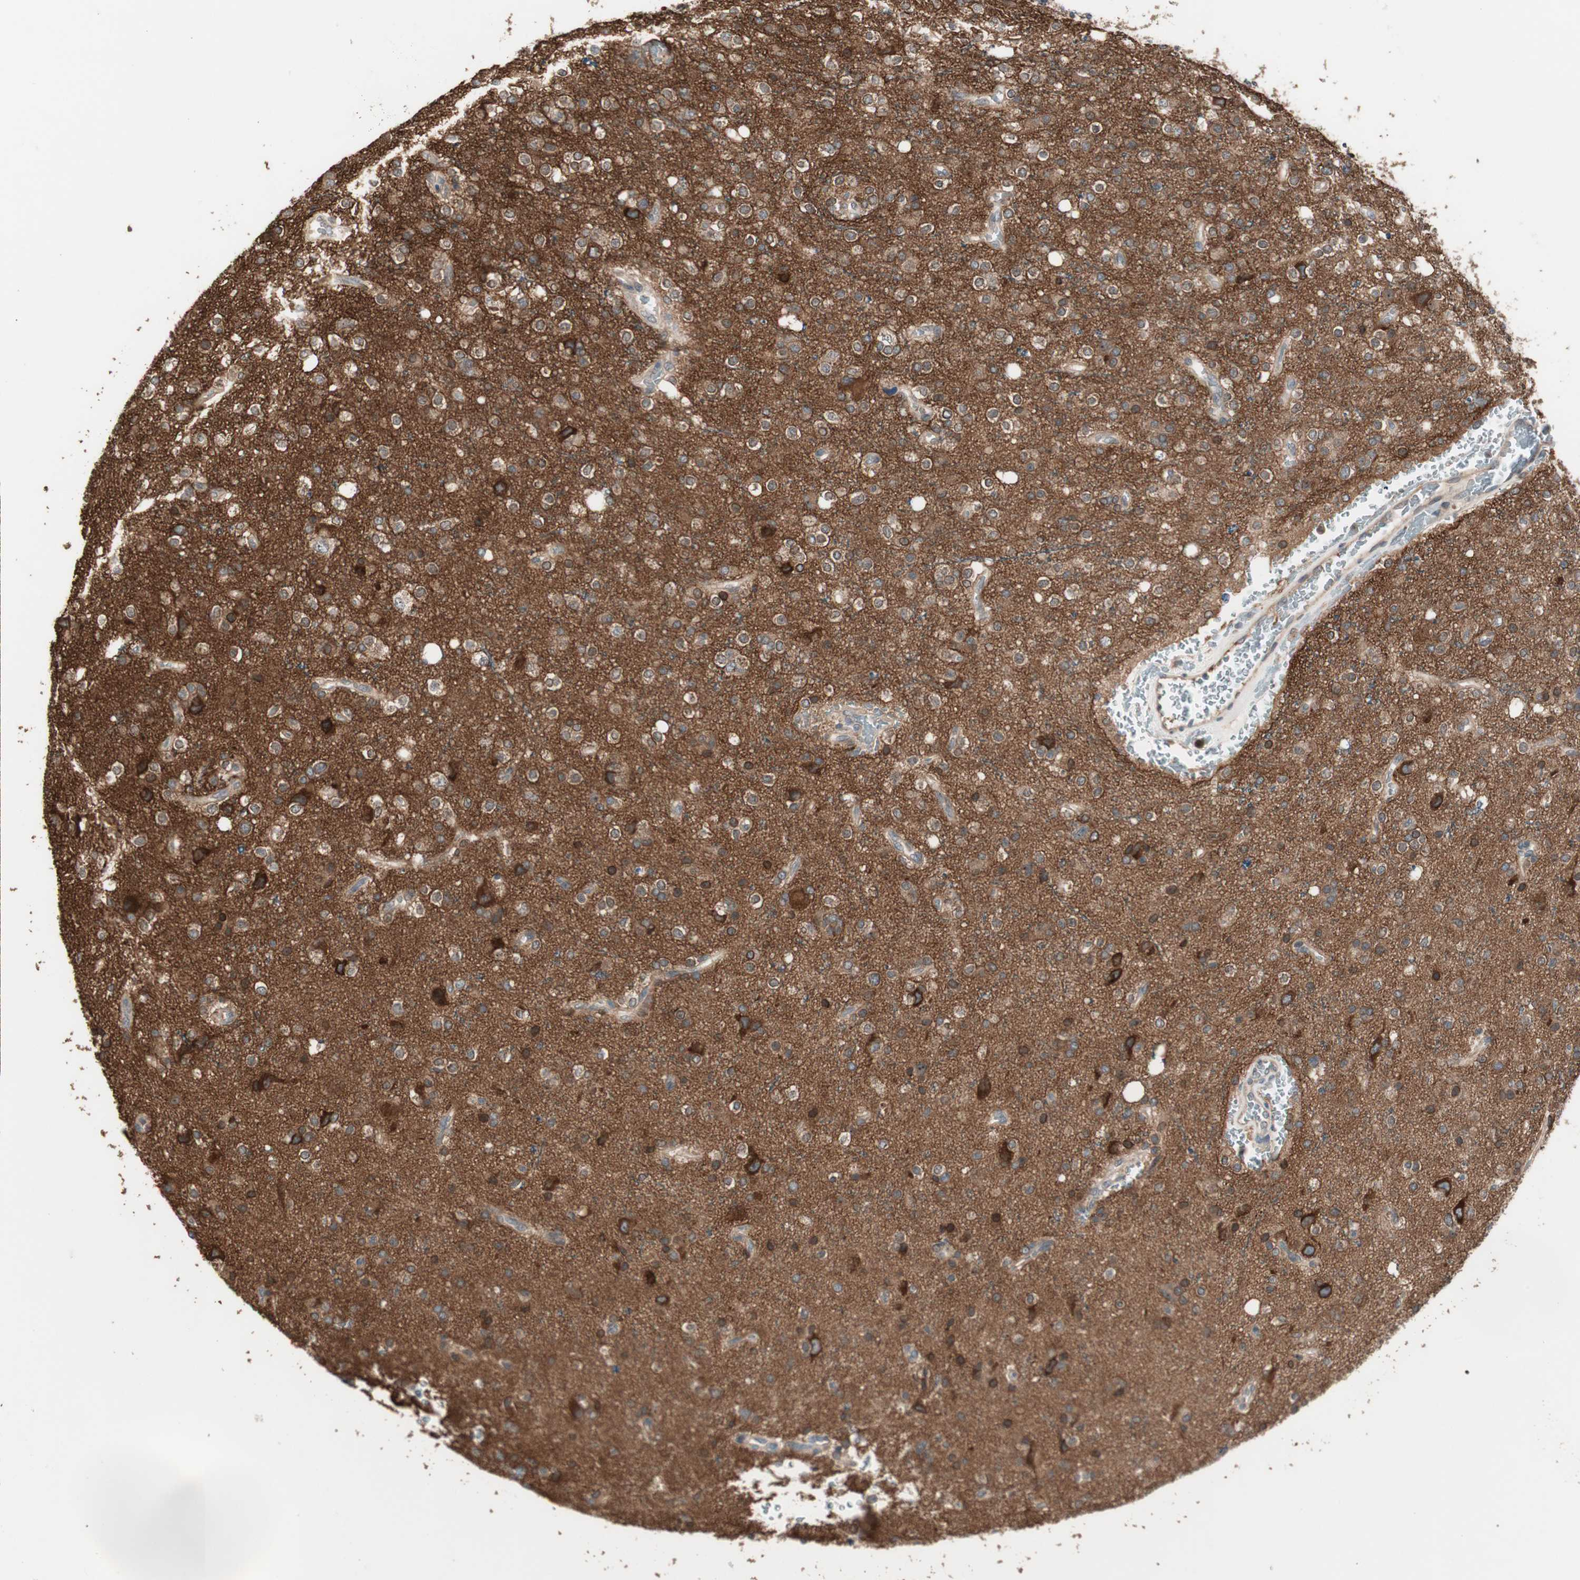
{"staining": {"intensity": "moderate", "quantity": "25%-75%", "location": "cytoplasmic/membranous"}, "tissue": "glioma", "cell_type": "Tumor cells", "image_type": "cancer", "snomed": [{"axis": "morphology", "description": "Glioma, malignant, High grade"}, {"axis": "topography", "description": "Brain"}], "caption": "Immunohistochemistry (IHC) photomicrograph of neoplastic tissue: human glioma stained using immunohistochemistry (IHC) demonstrates medium levels of moderate protein expression localized specifically in the cytoplasmic/membranous of tumor cells, appearing as a cytoplasmic/membranous brown color.", "gene": "ATP6AP2", "patient": {"sex": "male", "age": 47}}